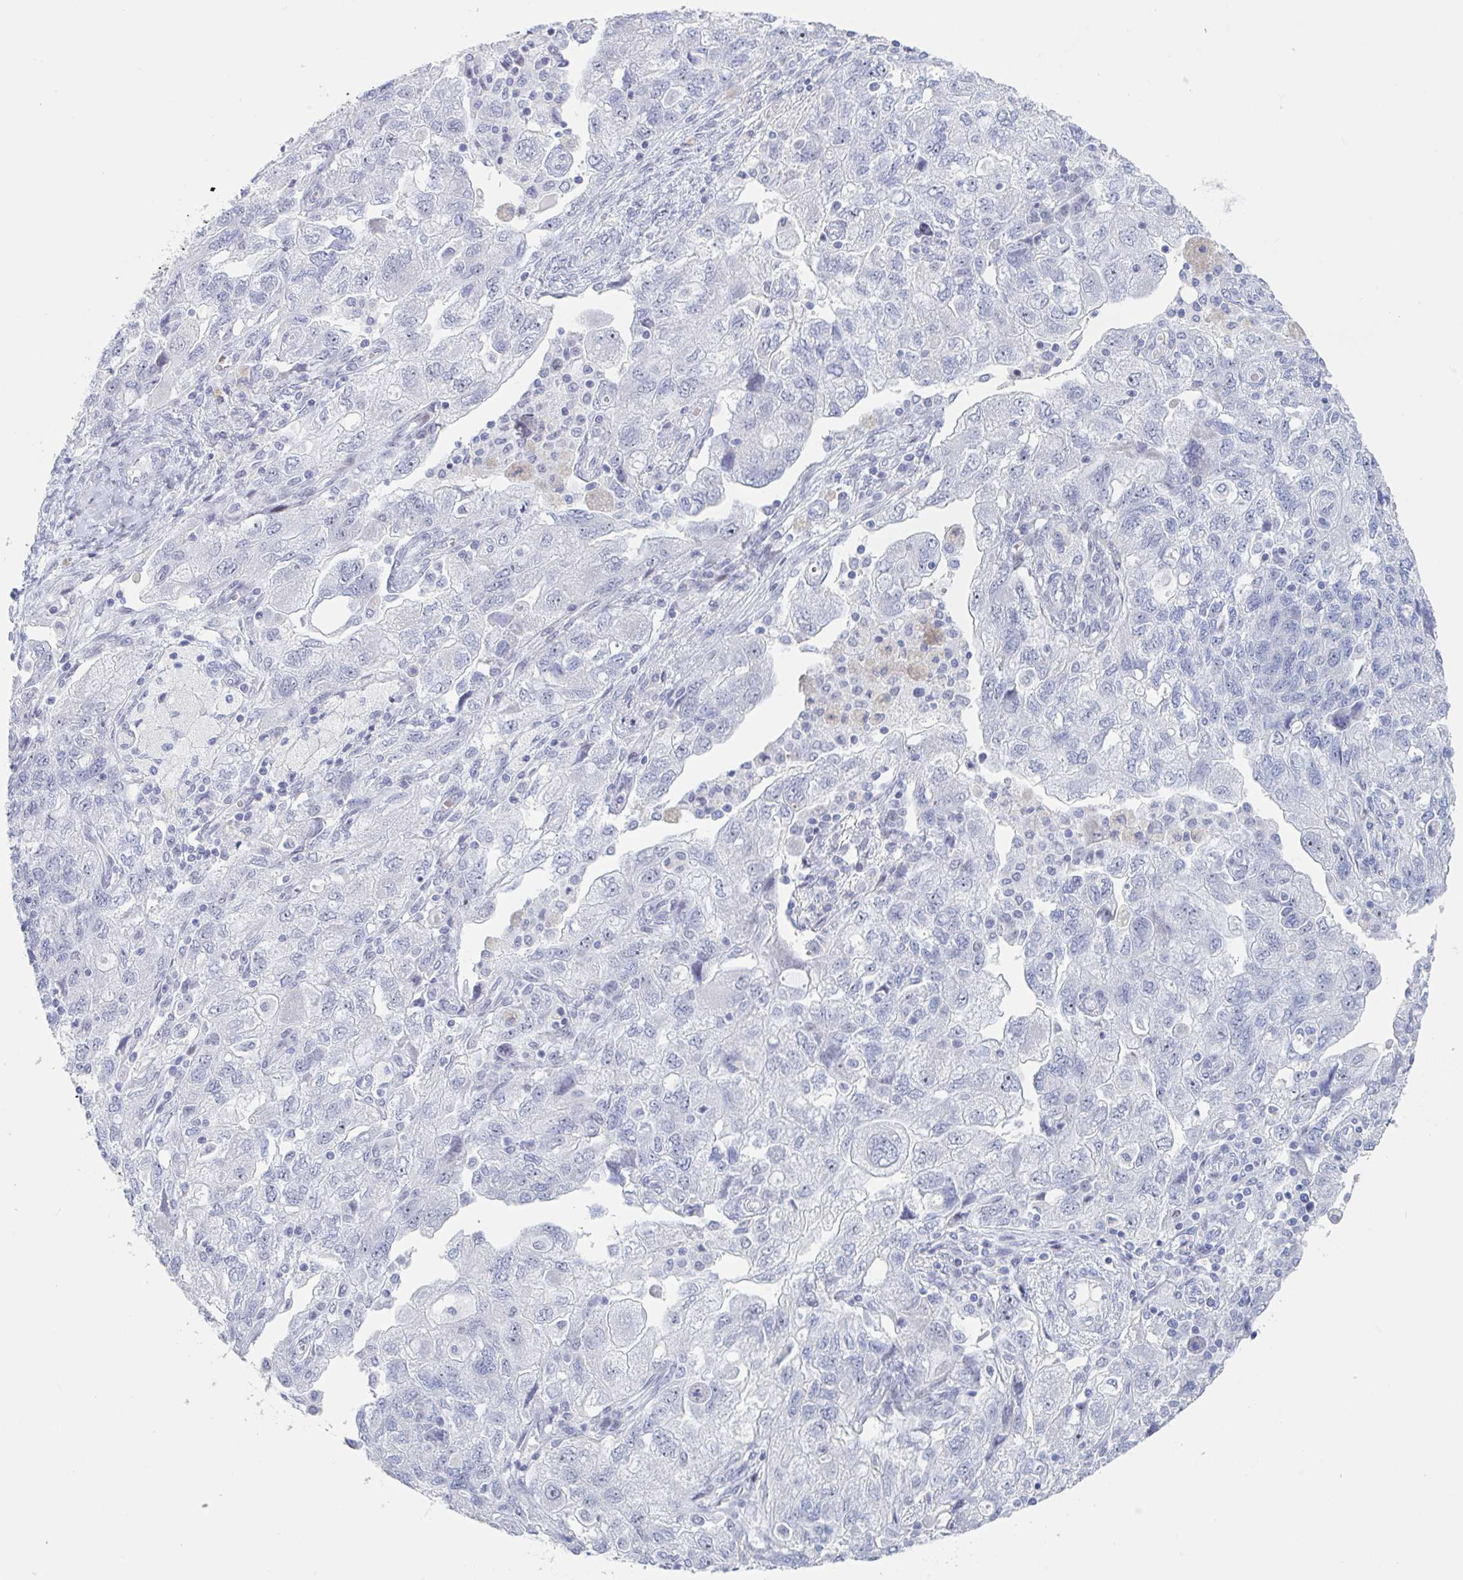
{"staining": {"intensity": "negative", "quantity": "none", "location": "none"}, "tissue": "ovarian cancer", "cell_type": "Tumor cells", "image_type": "cancer", "snomed": [{"axis": "morphology", "description": "Carcinoma, NOS"}, {"axis": "morphology", "description": "Cystadenocarcinoma, serous, NOS"}, {"axis": "topography", "description": "Ovary"}], "caption": "A high-resolution micrograph shows IHC staining of ovarian cancer (carcinoma), which demonstrates no significant expression in tumor cells. Brightfield microscopy of IHC stained with DAB (brown) and hematoxylin (blue), captured at high magnification.", "gene": "NR1H2", "patient": {"sex": "female", "age": 69}}